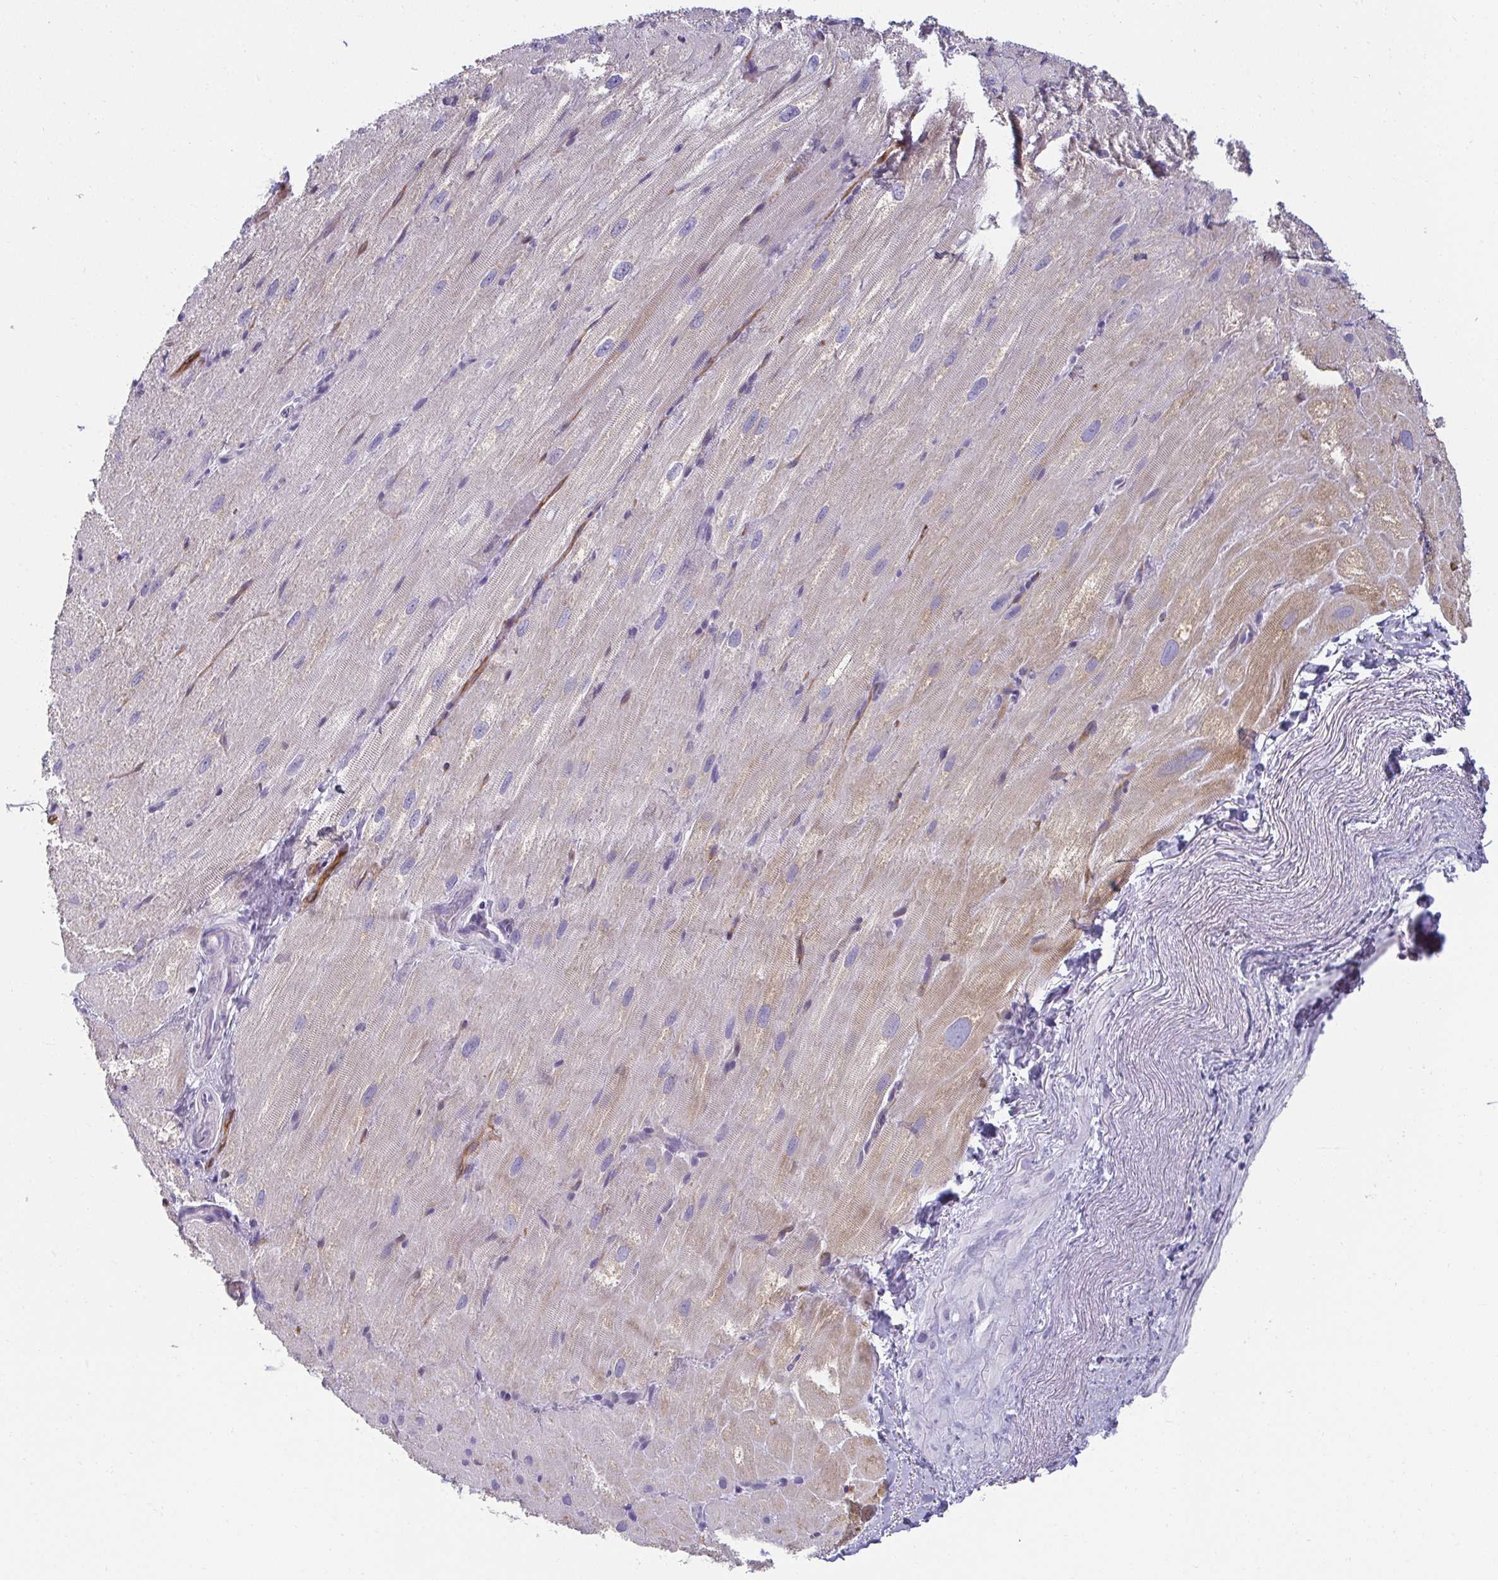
{"staining": {"intensity": "weak", "quantity": "<25%", "location": "cytoplasmic/membranous"}, "tissue": "heart muscle", "cell_type": "Cardiomyocytes", "image_type": "normal", "snomed": [{"axis": "morphology", "description": "Normal tissue, NOS"}, {"axis": "topography", "description": "Heart"}], "caption": "Protein analysis of normal heart muscle exhibits no significant expression in cardiomyocytes.", "gene": "PDE2A", "patient": {"sex": "male", "age": 62}}